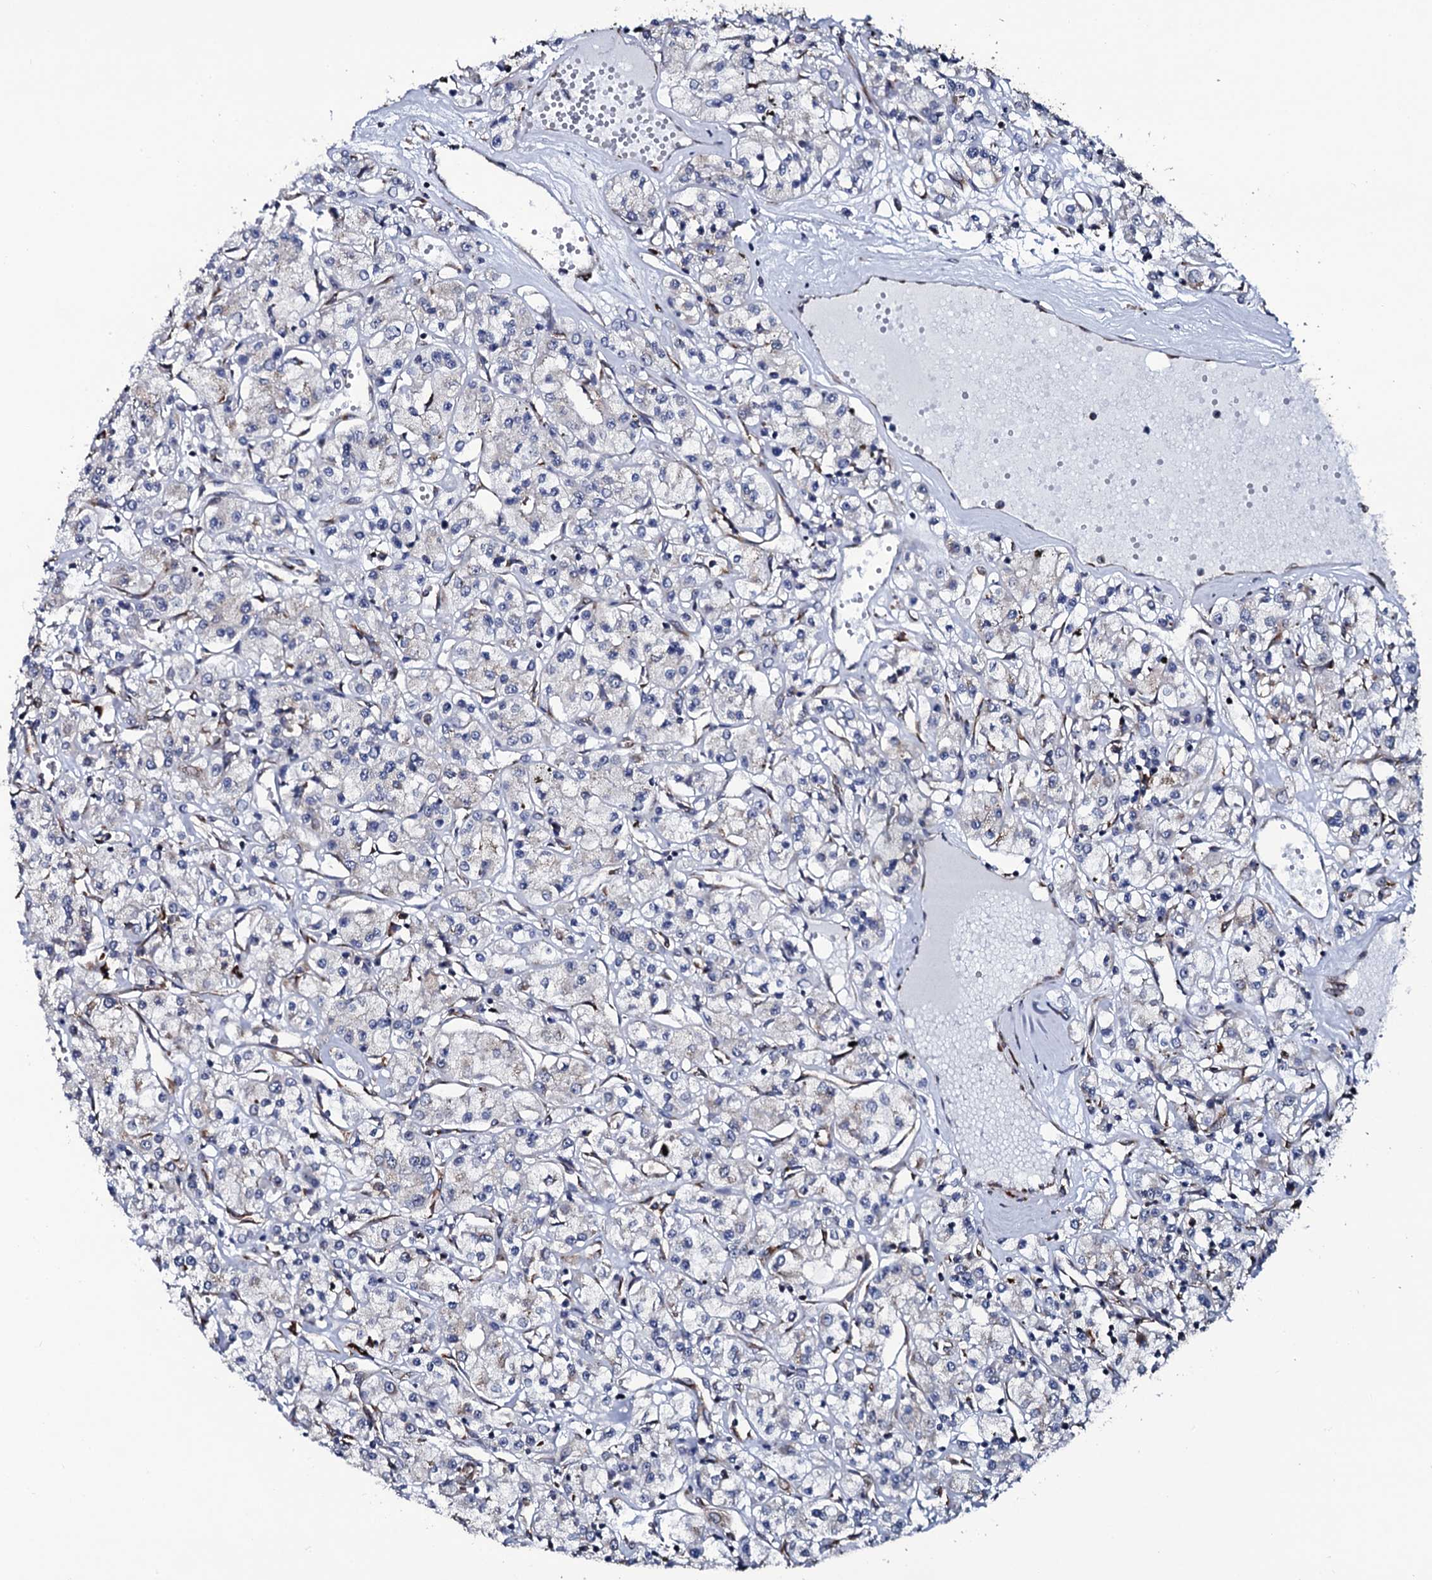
{"staining": {"intensity": "negative", "quantity": "none", "location": "none"}, "tissue": "renal cancer", "cell_type": "Tumor cells", "image_type": "cancer", "snomed": [{"axis": "morphology", "description": "Adenocarcinoma, NOS"}, {"axis": "topography", "description": "Kidney"}], "caption": "Tumor cells are negative for protein expression in human adenocarcinoma (renal). The staining was performed using DAB (3,3'-diaminobenzidine) to visualize the protein expression in brown, while the nuclei were stained in blue with hematoxylin (Magnification: 20x).", "gene": "SPTY2D1", "patient": {"sex": "female", "age": 59}}